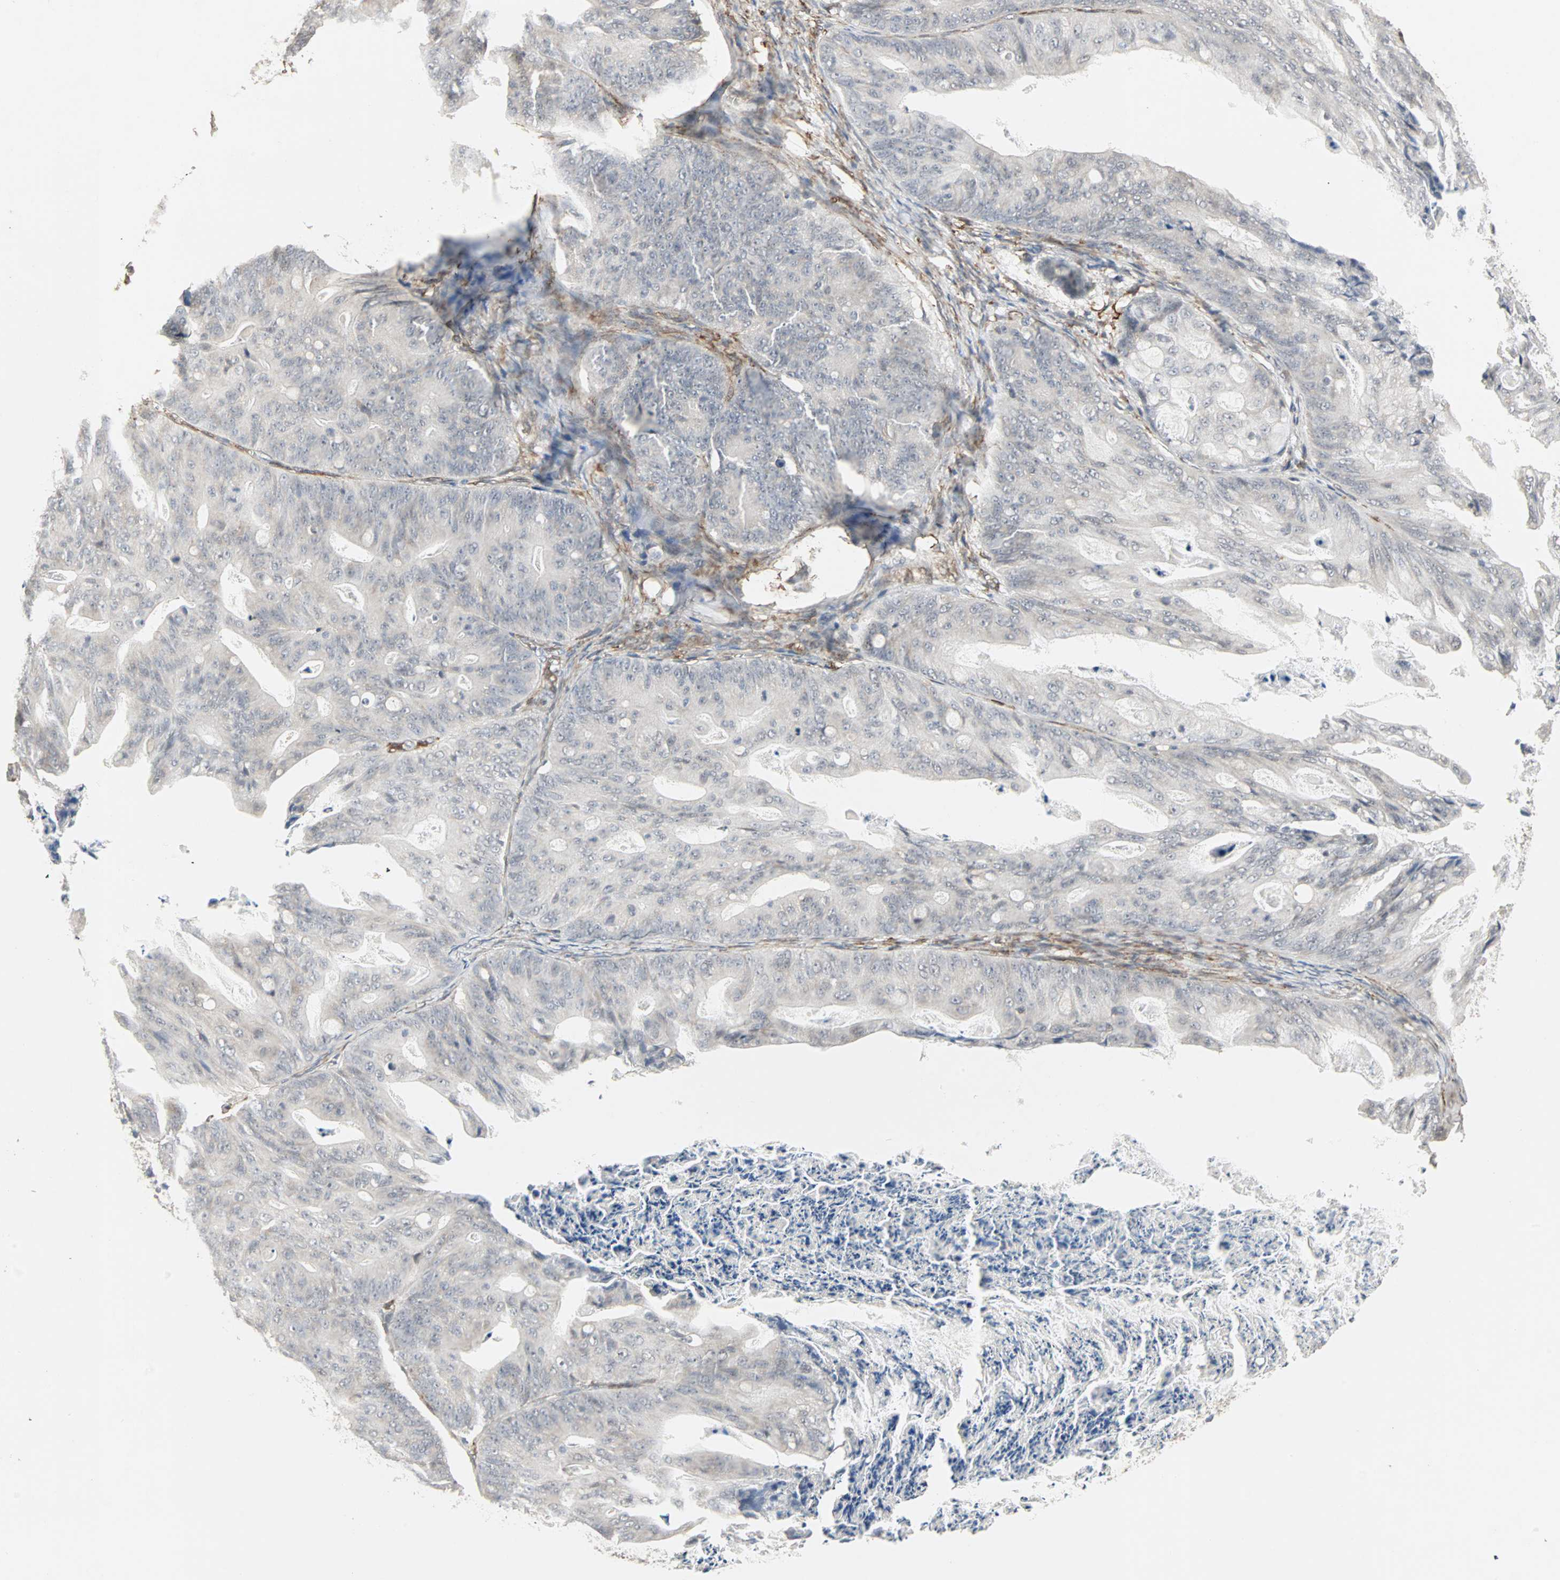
{"staining": {"intensity": "negative", "quantity": "none", "location": "none"}, "tissue": "ovarian cancer", "cell_type": "Tumor cells", "image_type": "cancer", "snomed": [{"axis": "morphology", "description": "Cystadenocarcinoma, mucinous, NOS"}, {"axis": "topography", "description": "Ovary"}], "caption": "This is an immunohistochemistry (IHC) histopathology image of human ovarian cancer (mucinous cystadenocarcinoma). There is no staining in tumor cells.", "gene": "TRPV4", "patient": {"sex": "female", "age": 37}}